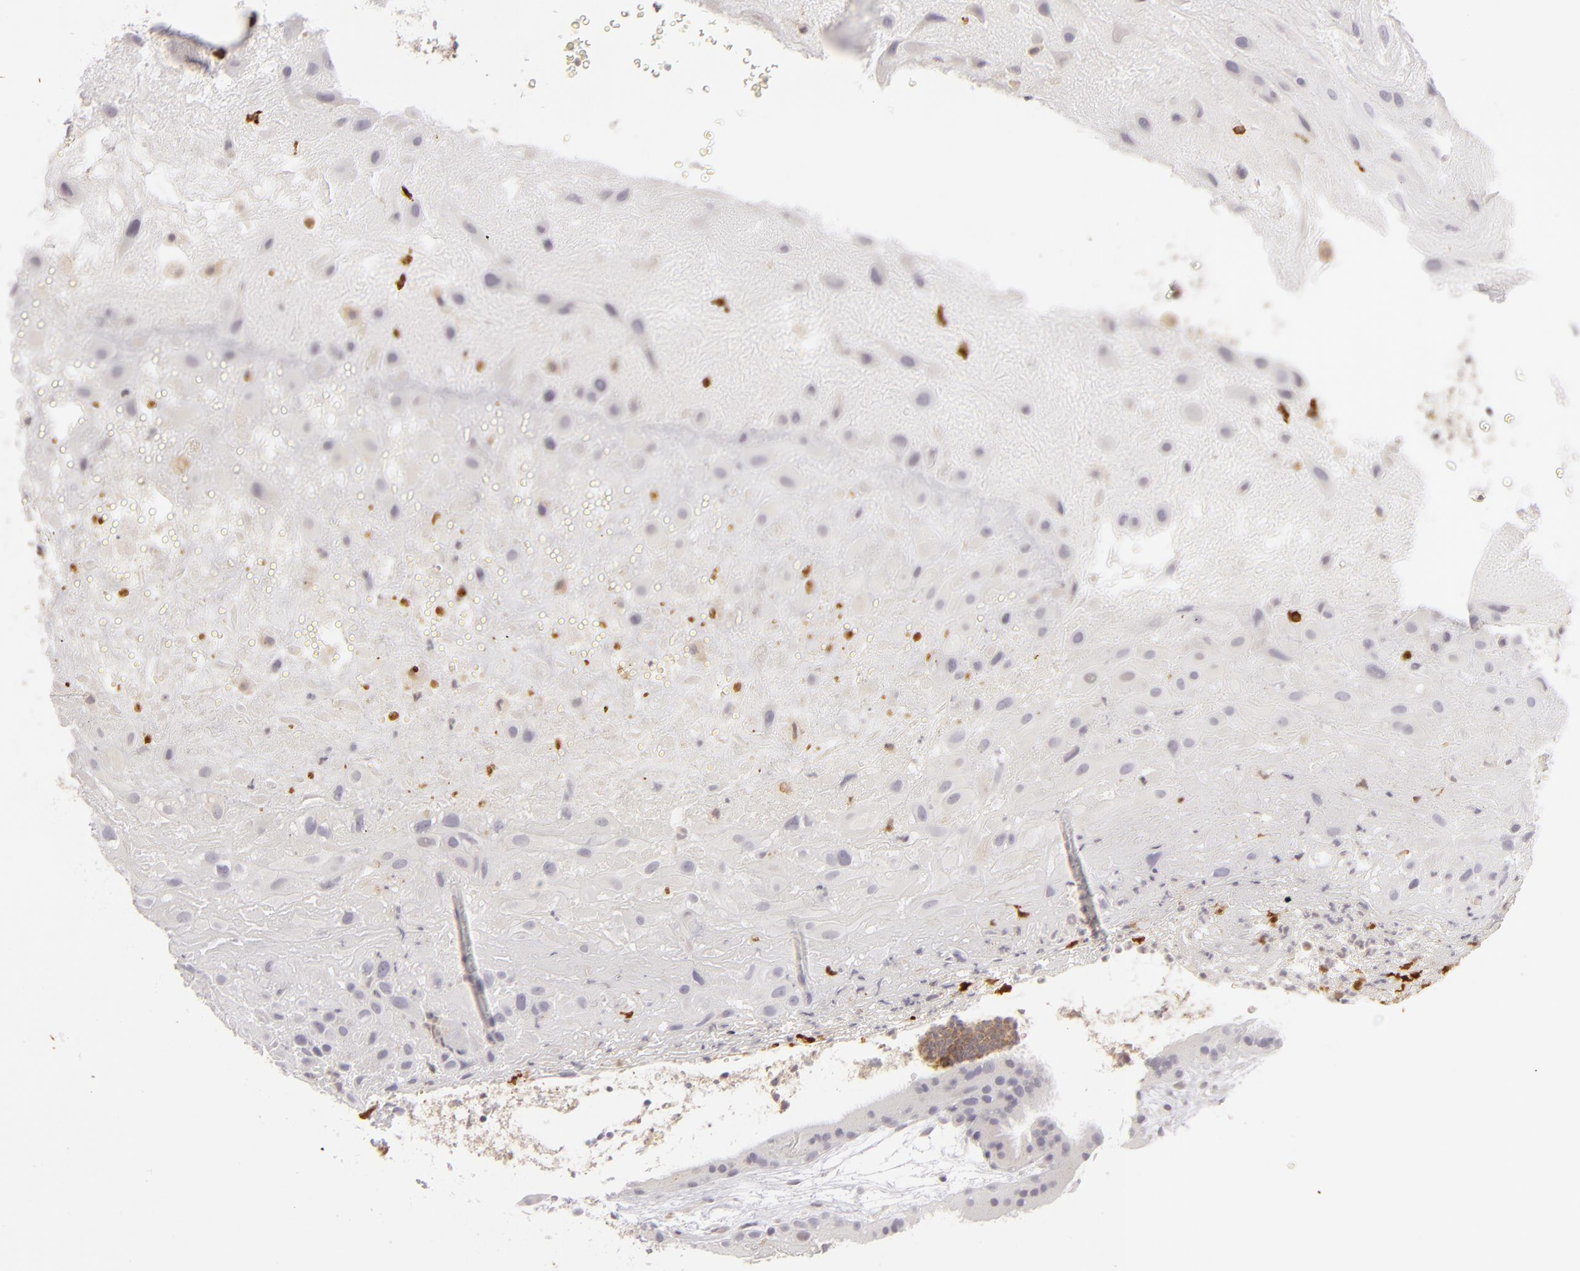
{"staining": {"intensity": "negative", "quantity": "none", "location": "none"}, "tissue": "placenta", "cell_type": "Decidual cells", "image_type": "normal", "snomed": [{"axis": "morphology", "description": "Normal tissue, NOS"}, {"axis": "topography", "description": "Placenta"}], "caption": "Placenta stained for a protein using immunohistochemistry (IHC) displays no staining decidual cells.", "gene": "APOBEC3G", "patient": {"sex": "female", "age": 19}}